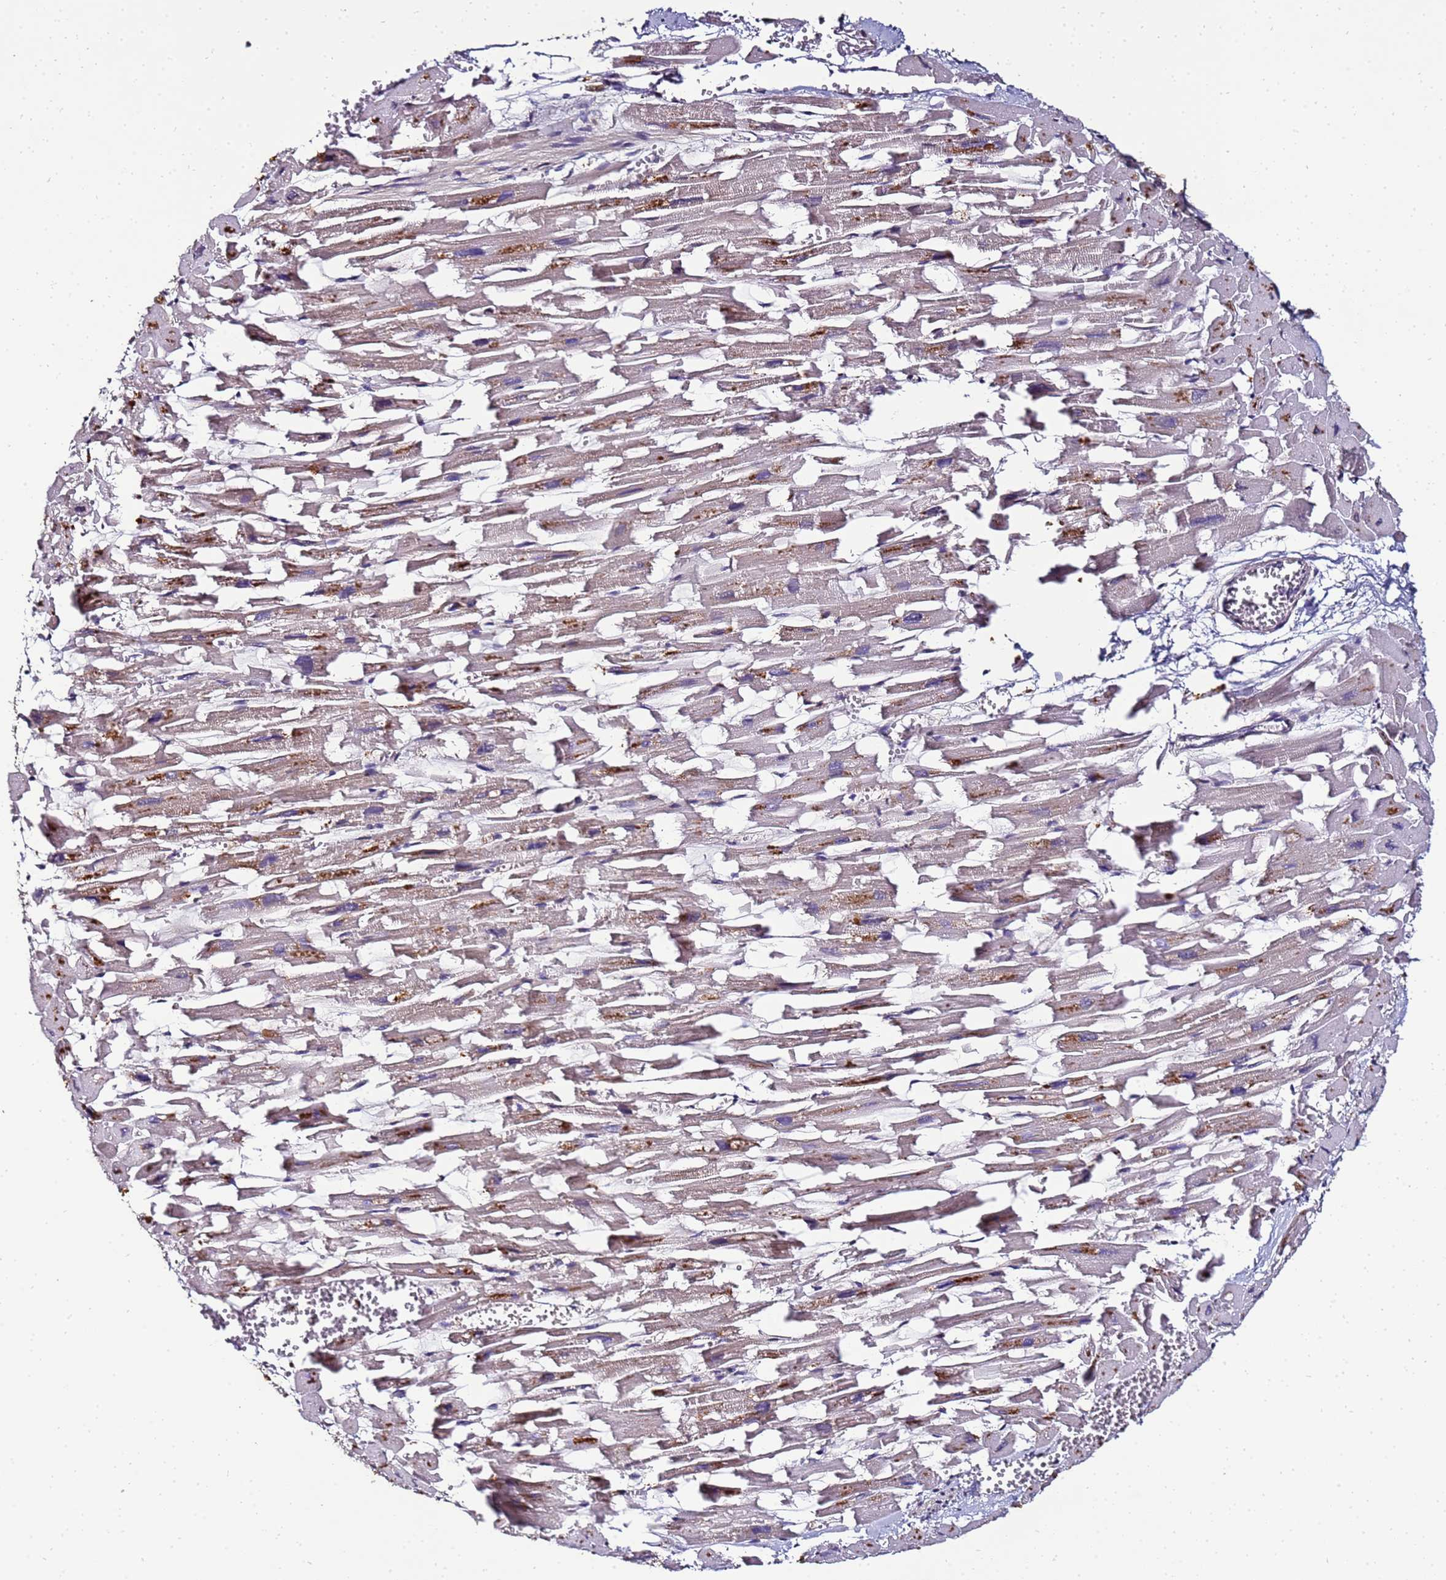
{"staining": {"intensity": "moderate", "quantity": ">75%", "location": "cytoplasmic/membranous"}, "tissue": "heart muscle", "cell_type": "Cardiomyocytes", "image_type": "normal", "snomed": [{"axis": "morphology", "description": "Normal tissue, NOS"}, {"axis": "topography", "description": "Heart"}], "caption": "This image displays normal heart muscle stained with immunohistochemistry (IHC) to label a protein in brown. The cytoplasmic/membranous of cardiomyocytes show moderate positivity for the protein. Nuclei are counter-stained blue.", "gene": "ANKRD17", "patient": {"sex": "female", "age": 64}}